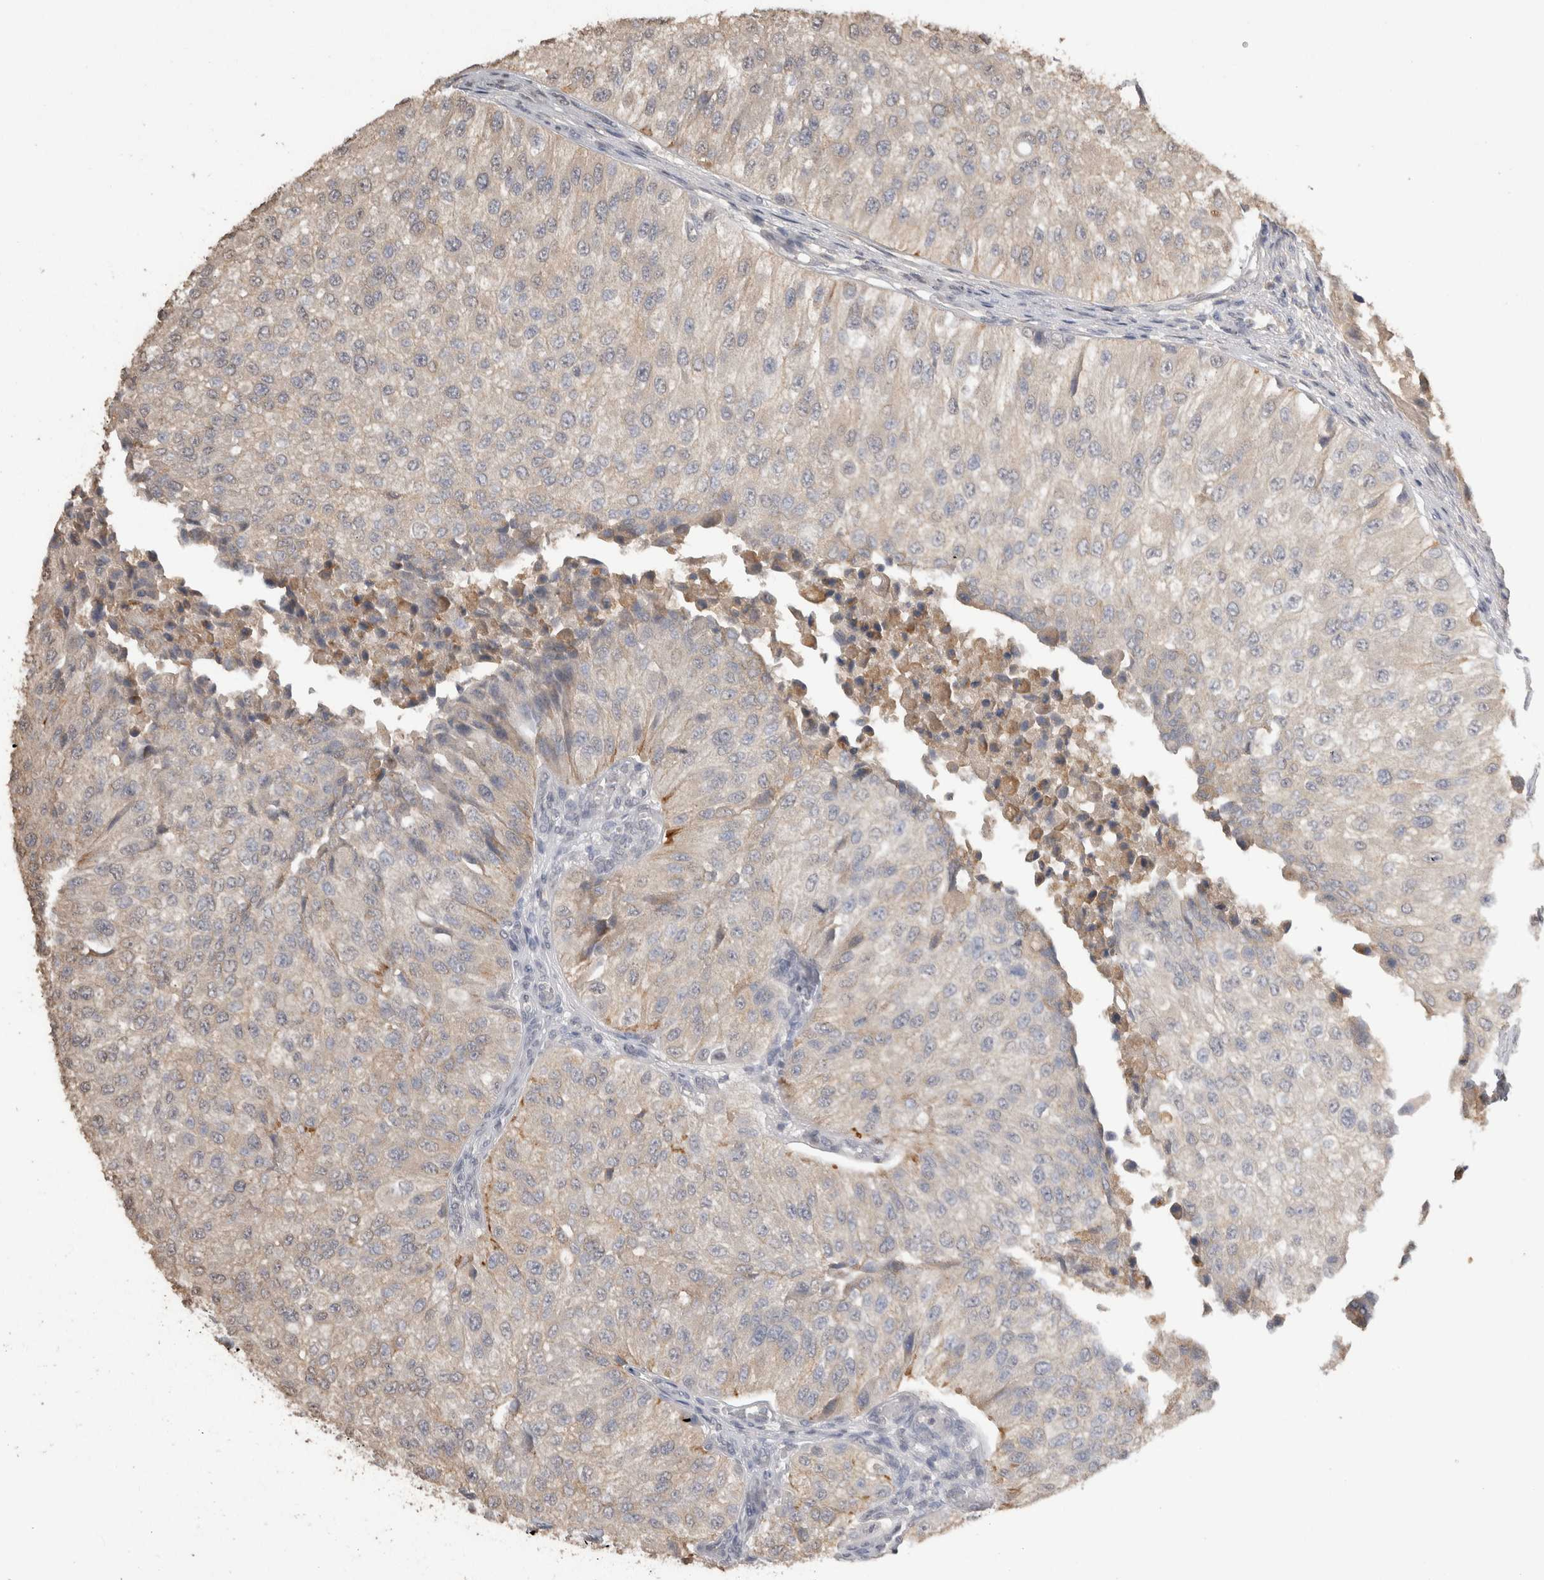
{"staining": {"intensity": "weak", "quantity": "<25%", "location": "cytoplasmic/membranous"}, "tissue": "urothelial cancer", "cell_type": "Tumor cells", "image_type": "cancer", "snomed": [{"axis": "morphology", "description": "Urothelial carcinoma, High grade"}, {"axis": "topography", "description": "Kidney"}, {"axis": "topography", "description": "Urinary bladder"}], "caption": "High power microscopy micrograph of an immunohistochemistry (IHC) image of high-grade urothelial carcinoma, revealing no significant positivity in tumor cells.", "gene": "NAALADL2", "patient": {"sex": "male", "age": 77}}